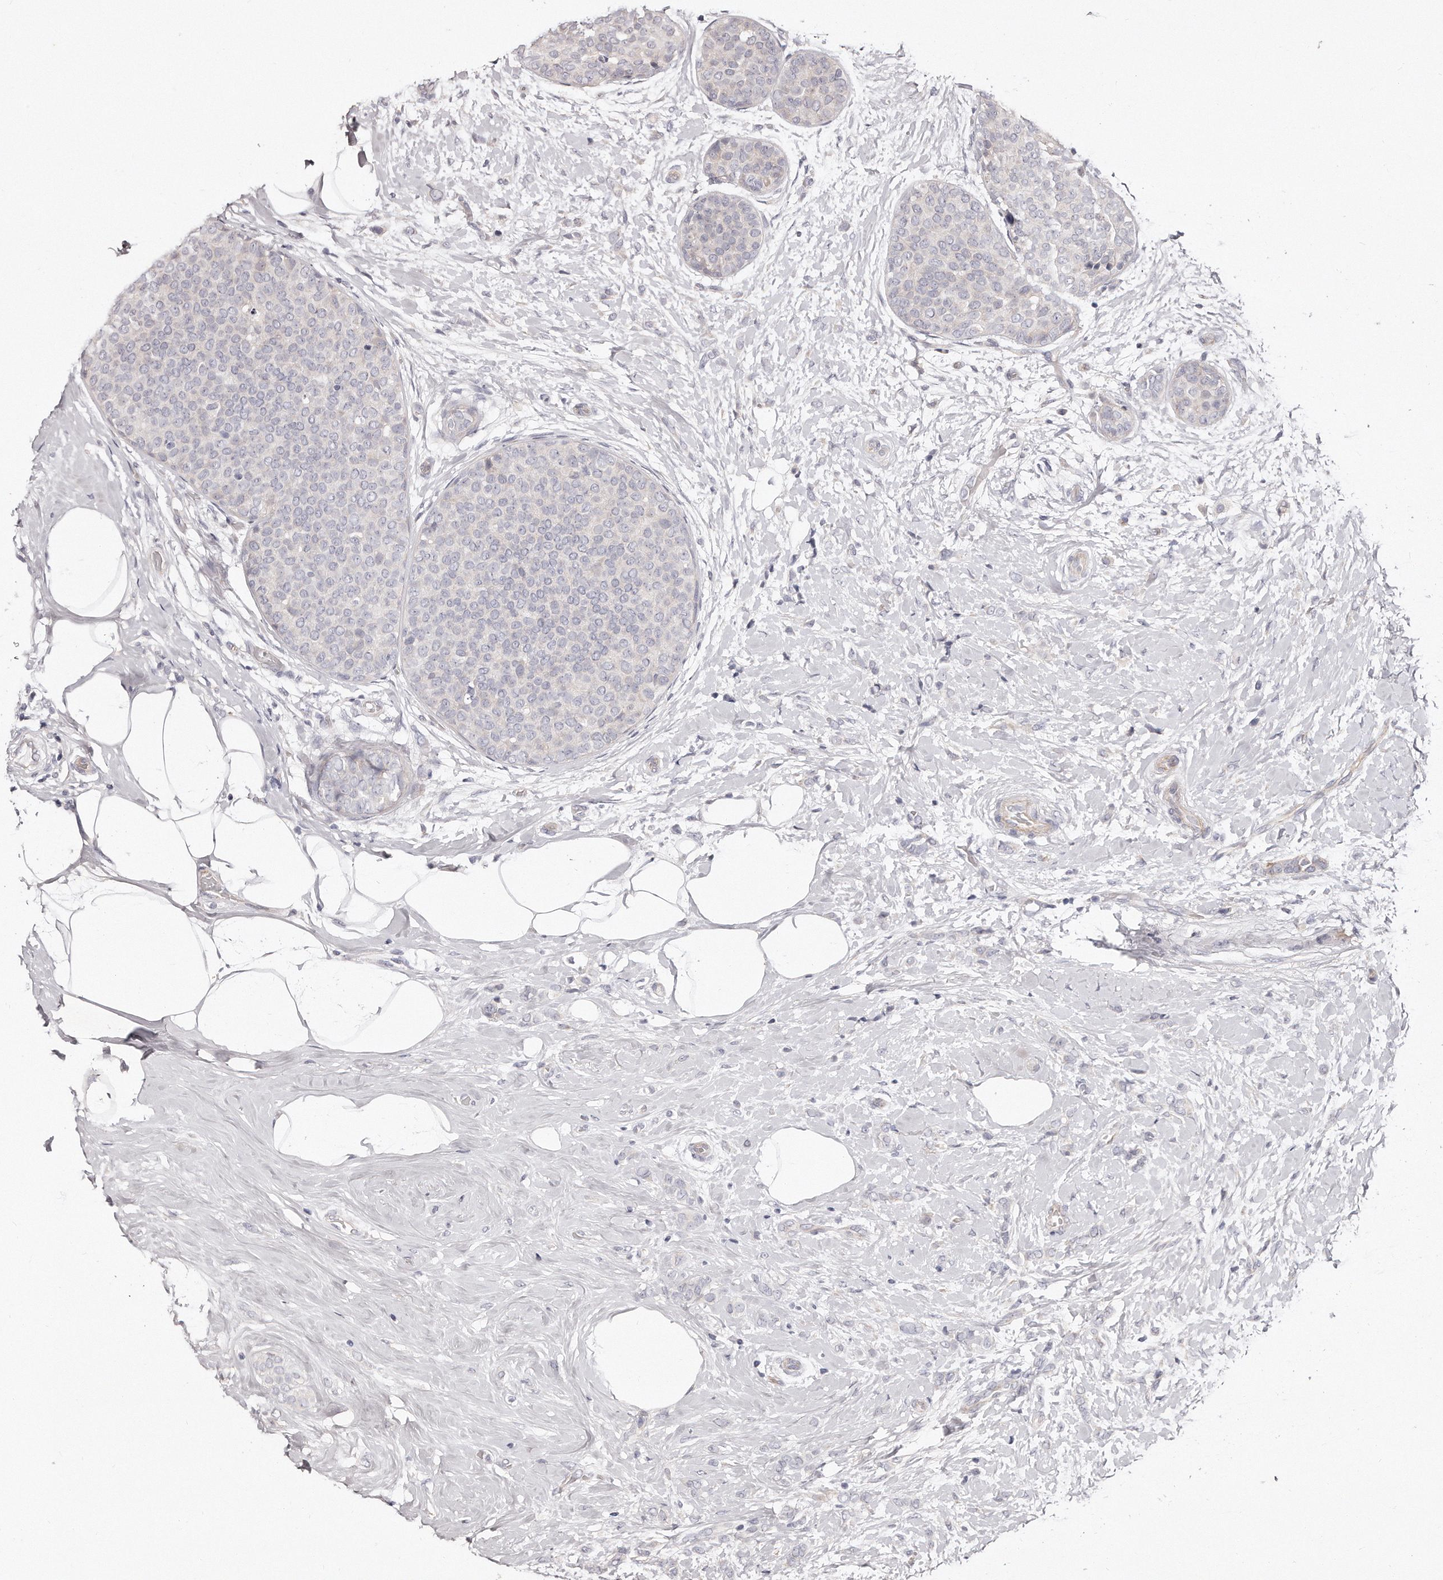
{"staining": {"intensity": "negative", "quantity": "none", "location": "none"}, "tissue": "breast cancer", "cell_type": "Tumor cells", "image_type": "cancer", "snomed": [{"axis": "morphology", "description": "Lobular carcinoma, in situ"}, {"axis": "morphology", "description": "Lobular carcinoma"}, {"axis": "topography", "description": "Breast"}], "caption": "Micrograph shows no significant protein staining in tumor cells of breast cancer.", "gene": "TTLL4", "patient": {"sex": "female", "age": 41}}